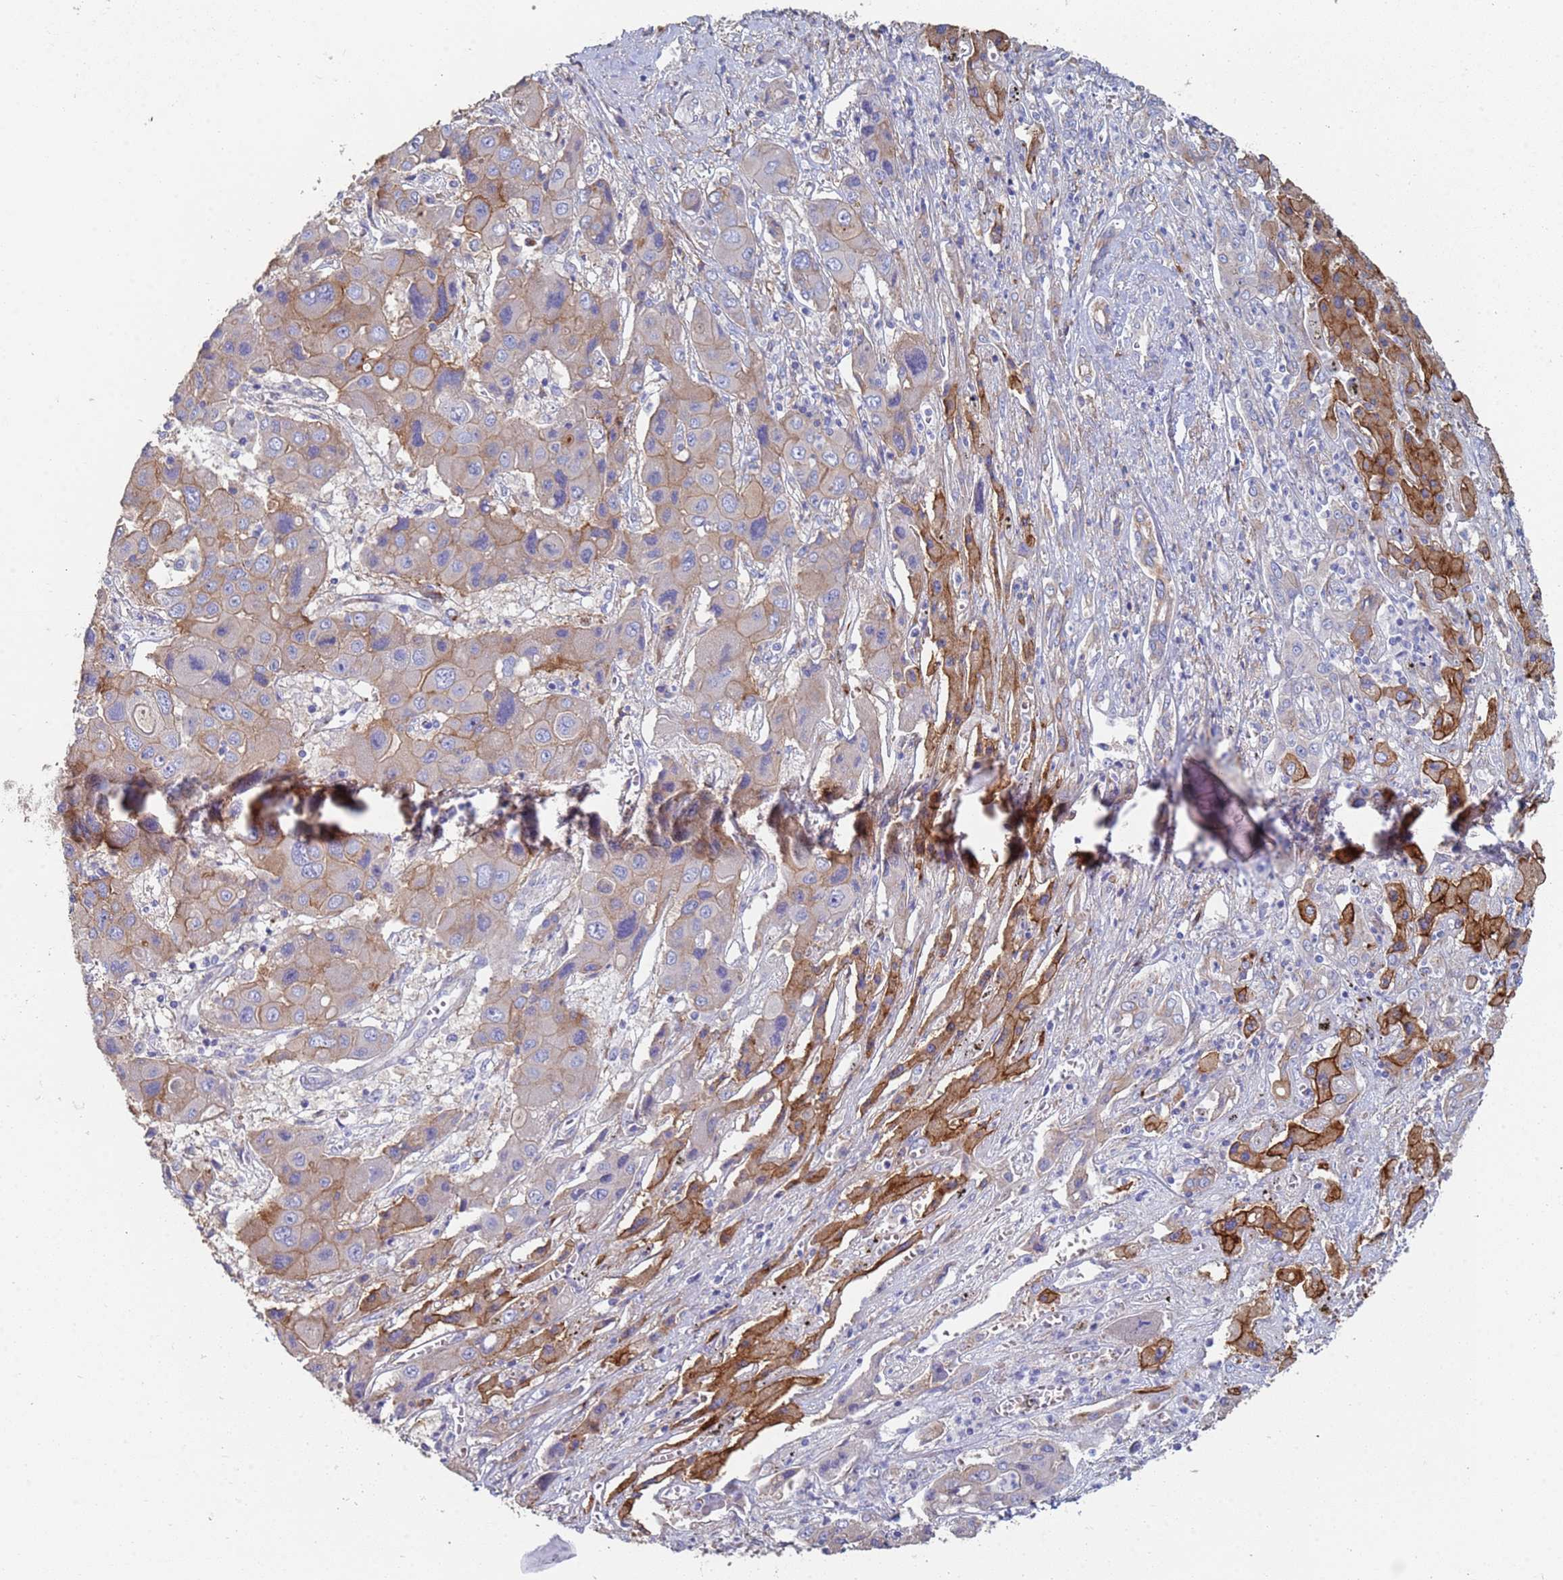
{"staining": {"intensity": "moderate", "quantity": "25%-75%", "location": "cytoplasmic/membranous"}, "tissue": "liver cancer", "cell_type": "Tumor cells", "image_type": "cancer", "snomed": [{"axis": "morphology", "description": "Cholangiocarcinoma"}, {"axis": "topography", "description": "Liver"}], "caption": "A high-resolution image shows immunohistochemistry (IHC) staining of liver cholangiocarcinoma, which exhibits moderate cytoplasmic/membranous positivity in approximately 25%-75% of tumor cells.", "gene": "ABCA8", "patient": {"sex": "male", "age": 67}}